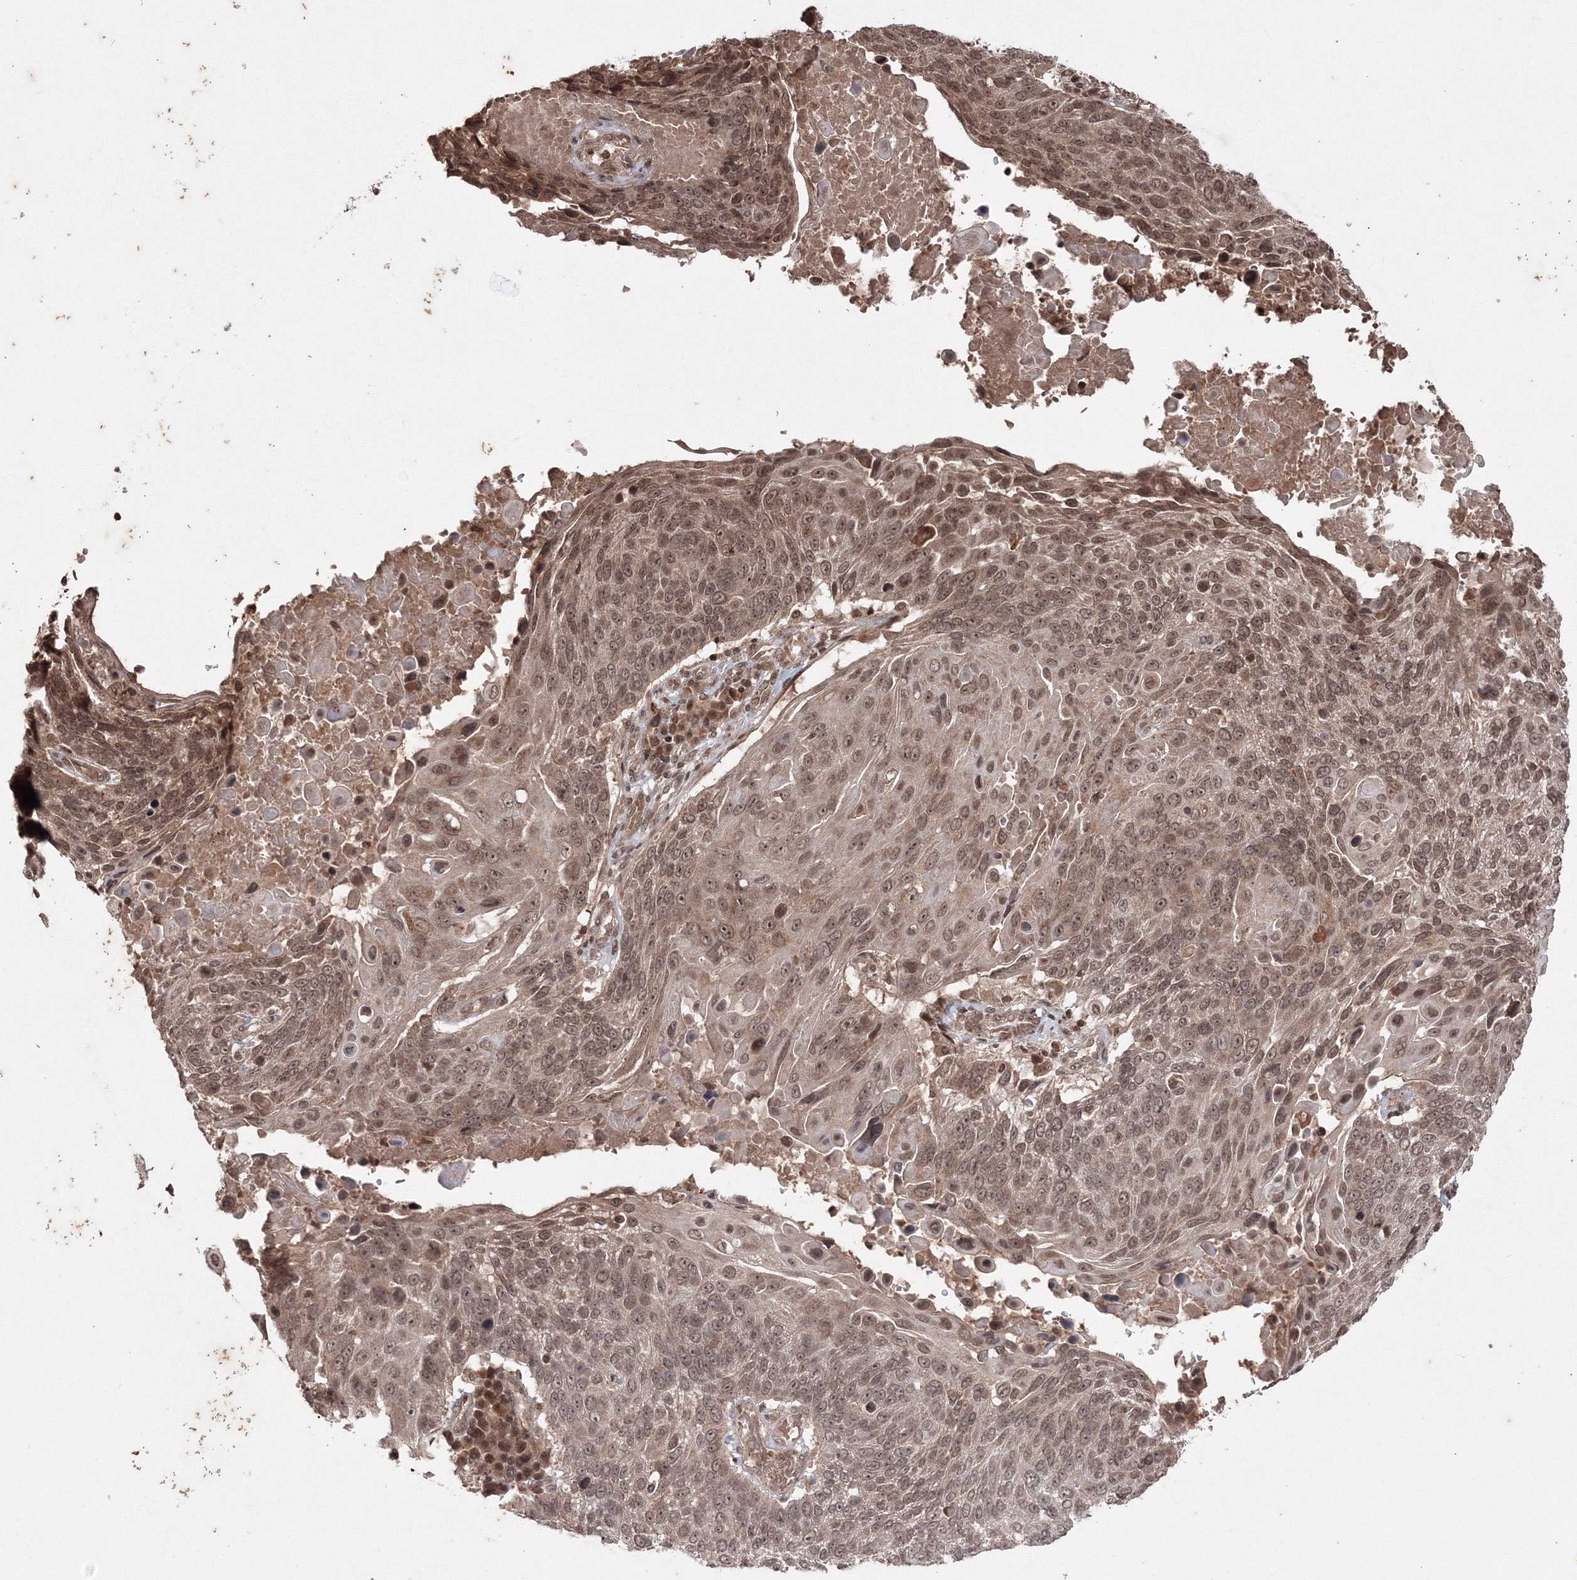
{"staining": {"intensity": "moderate", "quantity": ">75%", "location": "cytoplasmic/membranous,nuclear"}, "tissue": "lung cancer", "cell_type": "Tumor cells", "image_type": "cancer", "snomed": [{"axis": "morphology", "description": "Squamous cell carcinoma, NOS"}, {"axis": "topography", "description": "Lung"}], "caption": "This is a photomicrograph of immunohistochemistry staining of lung squamous cell carcinoma, which shows moderate positivity in the cytoplasmic/membranous and nuclear of tumor cells.", "gene": "PEX13", "patient": {"sex": "male", "age": 66}}